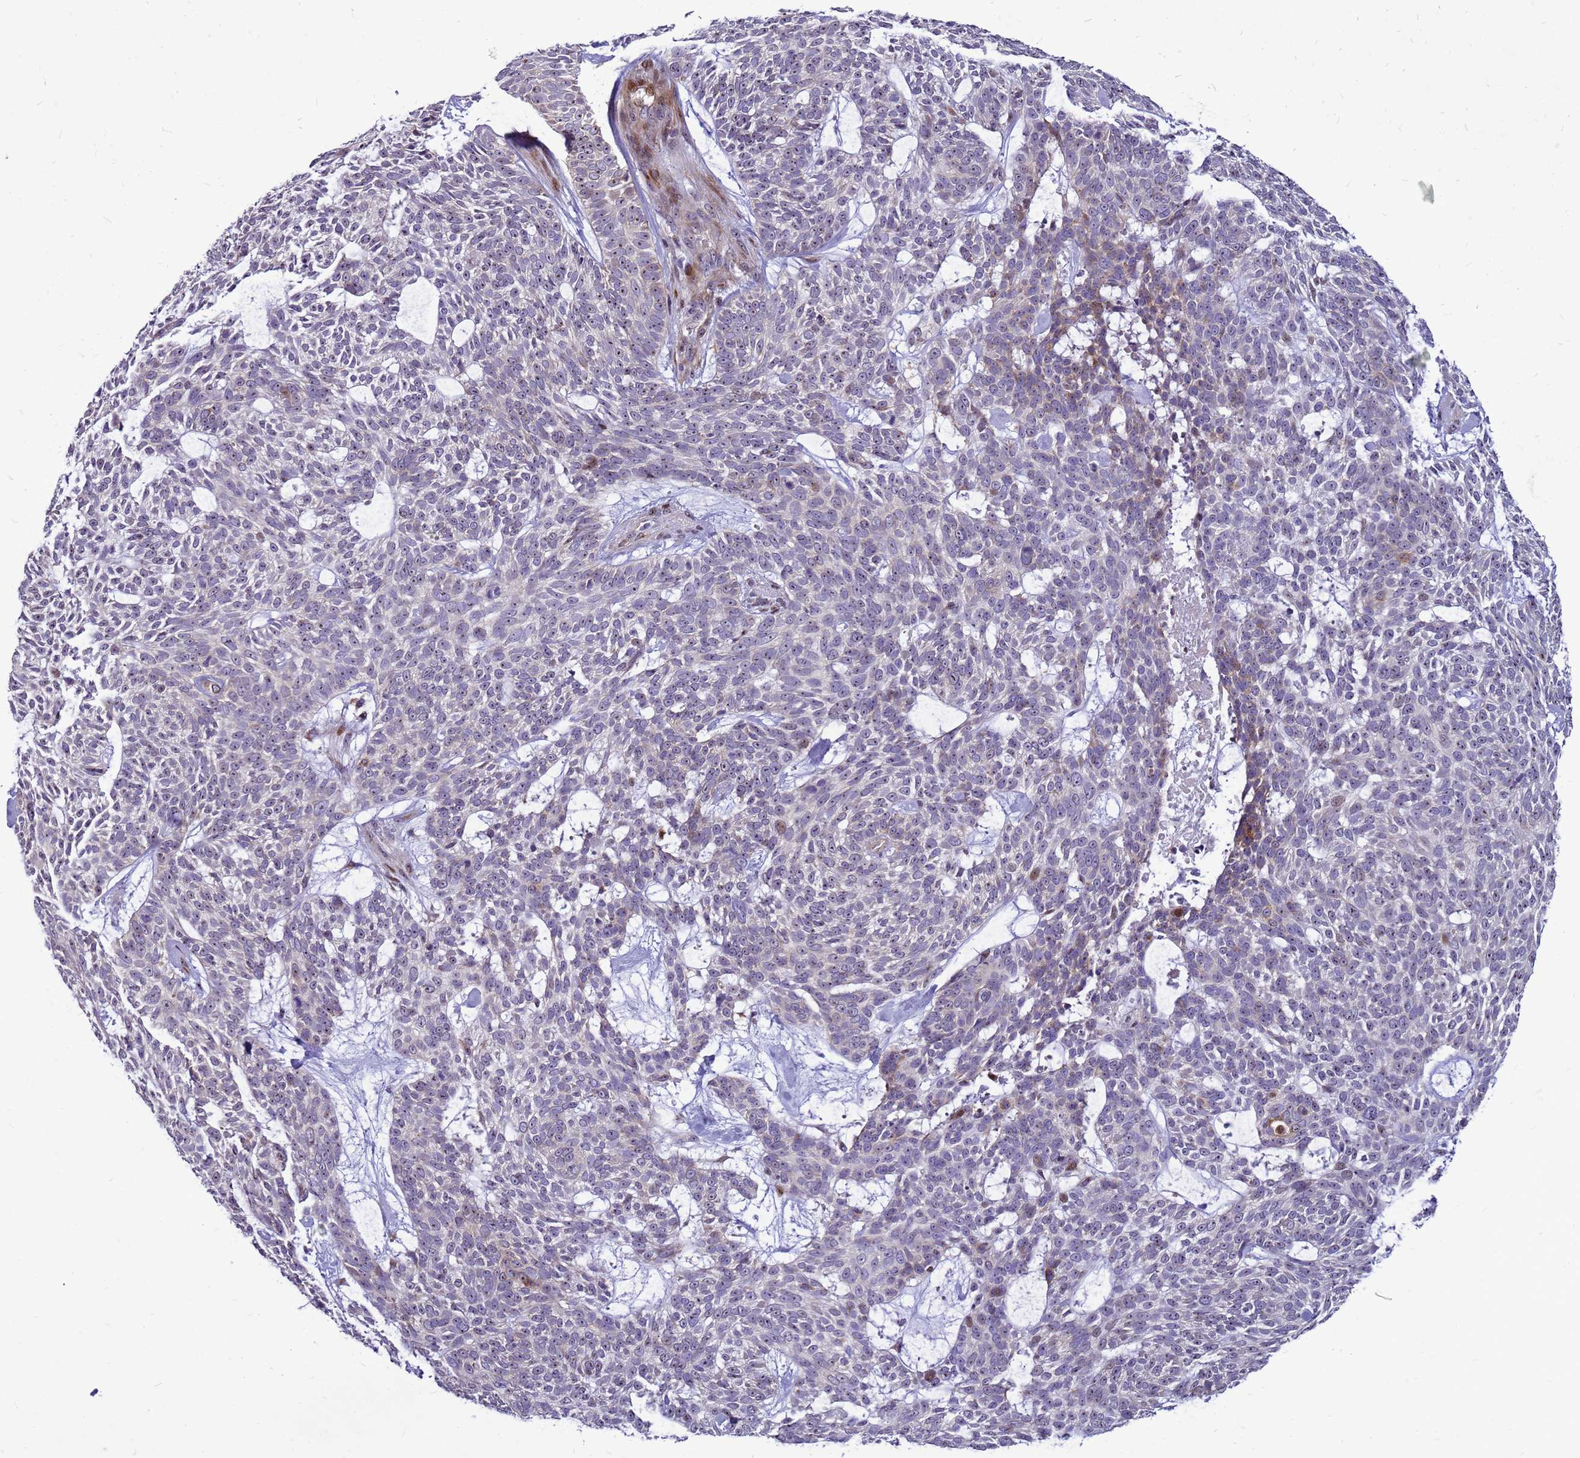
{"staining": {"intensity": "negative", "quantity": "none", "location": "none"}, "tissue": "skin cancer", "cell_type": "Tumor cells", "image_type": "cancer", "snomed": [{"axis": "morphology", "description": "Basal cell carcinoma"}, {"axis": "topography", "description": "Skin"}], "caption": "High power microscopy image of an IHC image of skin cancer (basal cell carcinoma), revealing no significant positivity in tumor cells.", "gene": "RSPO1", "patient": {"sex": "male", "age": 75}}